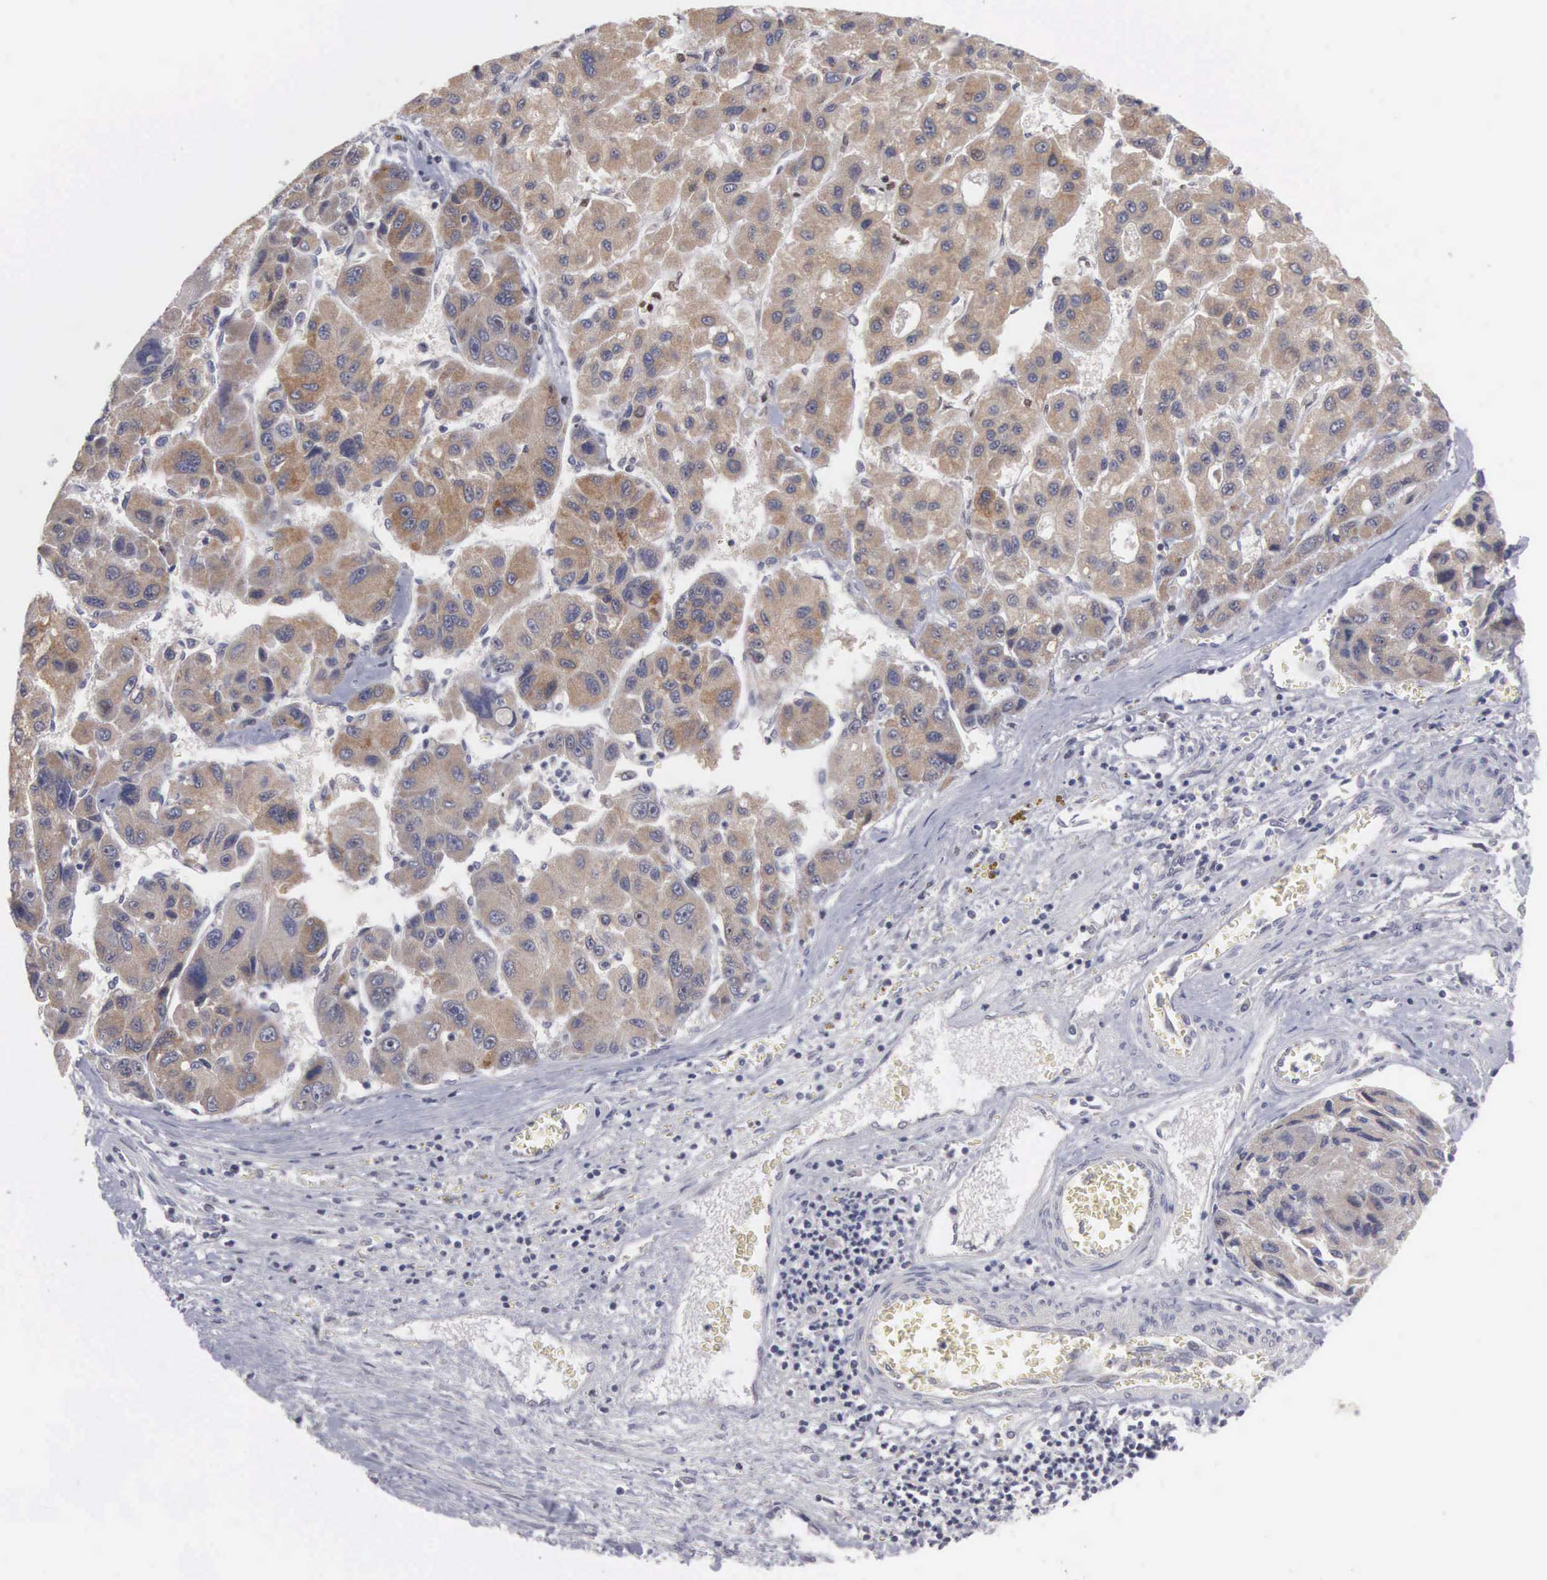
{"staining": {"intensity": "weak", "quantity": ">75%", "location": "cytoplasmic/membranous,nuclear"}, "tissue": "liver cancer", "cell_type": "Tumor cells", "image_type": "cancer", "snomed": [{"axis": "morphology", "description": "Carcinoma, Hepatocellular, NOS"}, {"axis": "topography", "description": "Liver"}], "caption": "Protein expression analysis of human liver cancer (hepatocellular carcinoma) reveals weak cytoplasmic/membranous and nuclear expression in about >75% of tumor cells. (brown staining indicates protein expression, while blue staining denotes nuclei).", "gene": "AMN", "patient": {"sex": "male", "age": 64}}